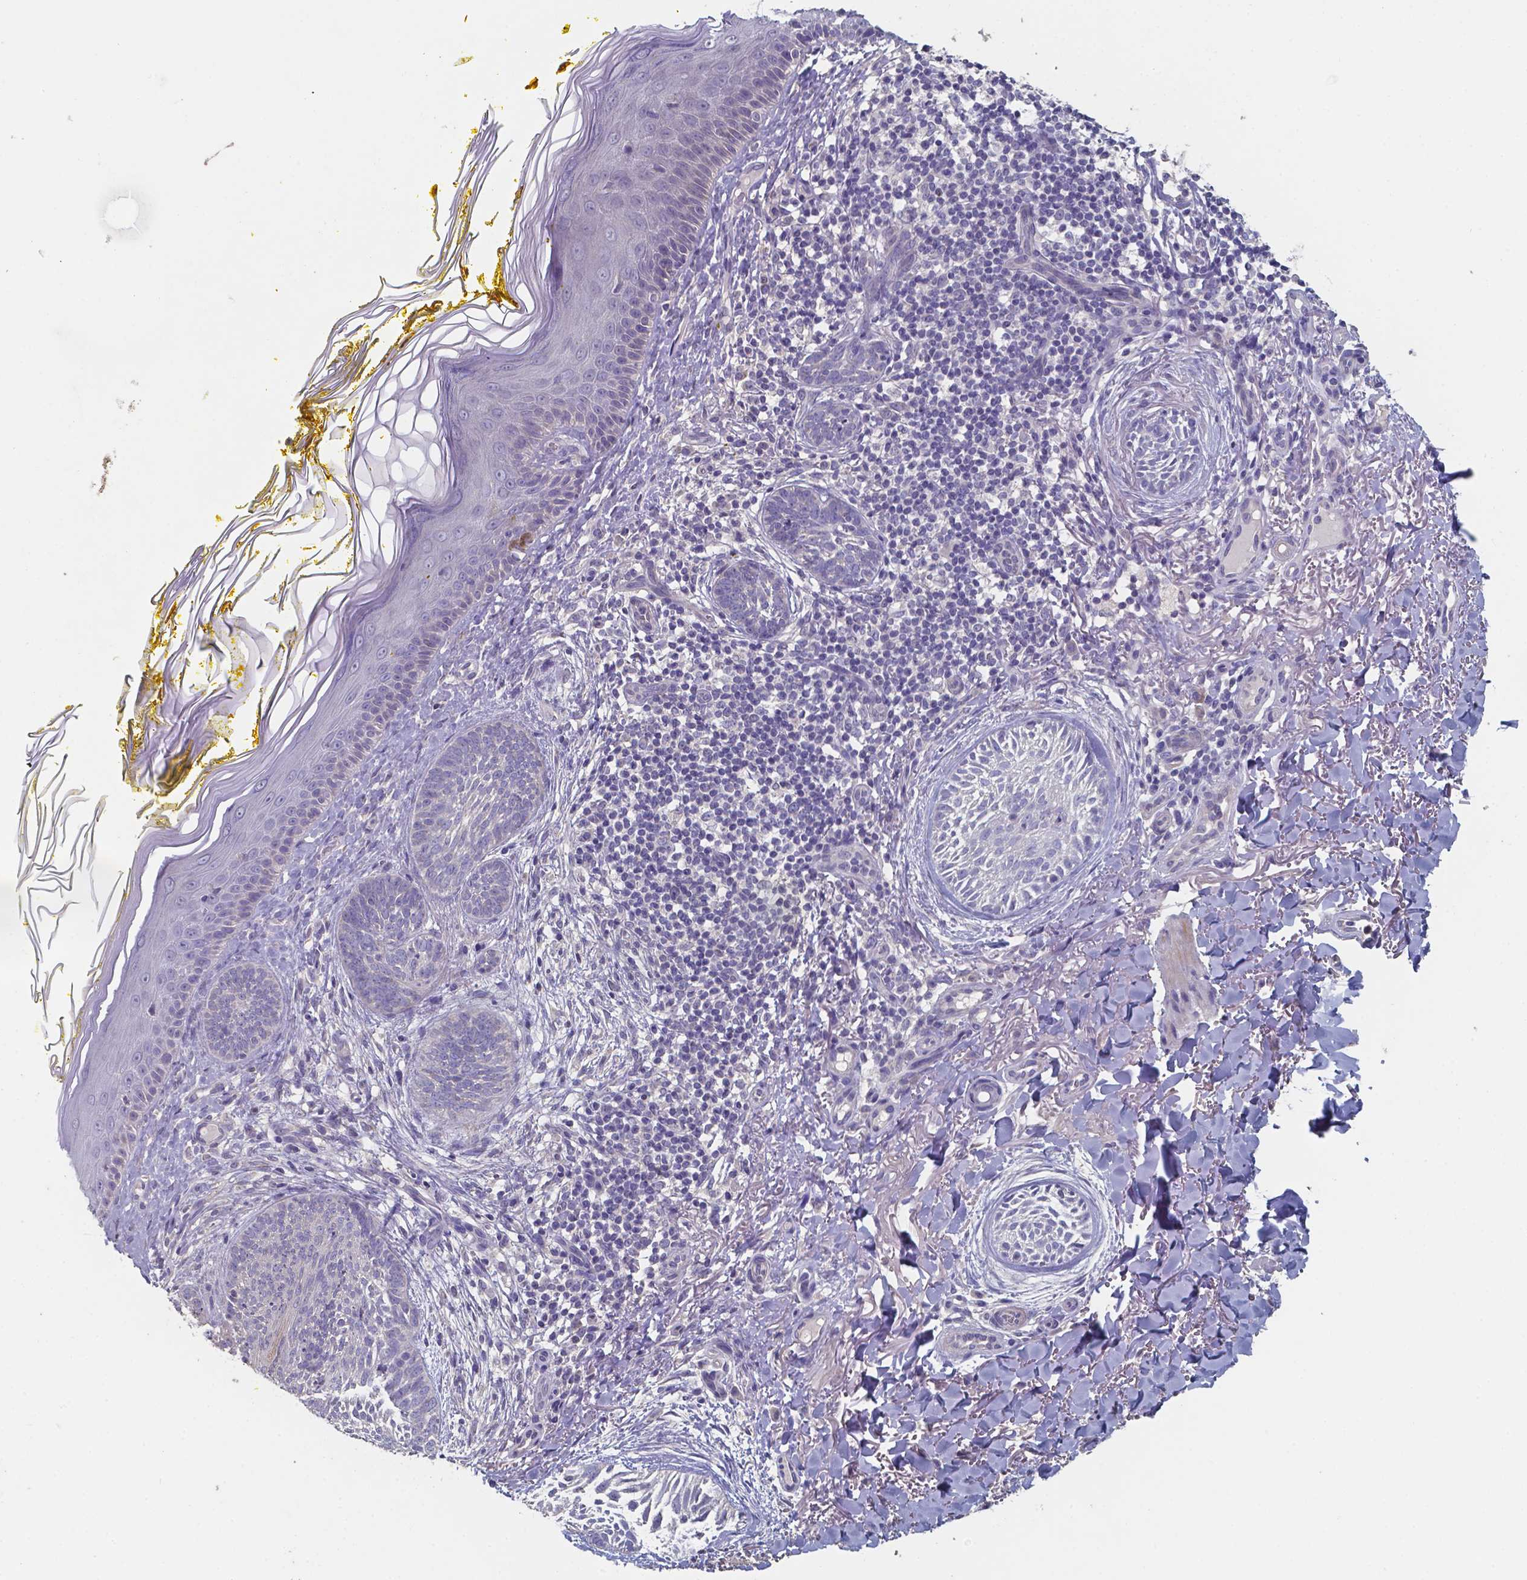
{"staining": {"intensity": "negative", "quantity": "none", "location": "none"}, "tissue": "skin cancer", "cell_type": "Tumor cells", "image_type": "cancer", "snomed": [{"axis": "morphology", "description": "Basal cell carcinoma"}, {"axis": "topography", "description": "Skin"}], "caption": "Tumor cells are negative for protein expression in human skin cancer (basal cell carcinoma).", "gene": "FOXJ1", "patient": {"sex": "female", "age": 68}}